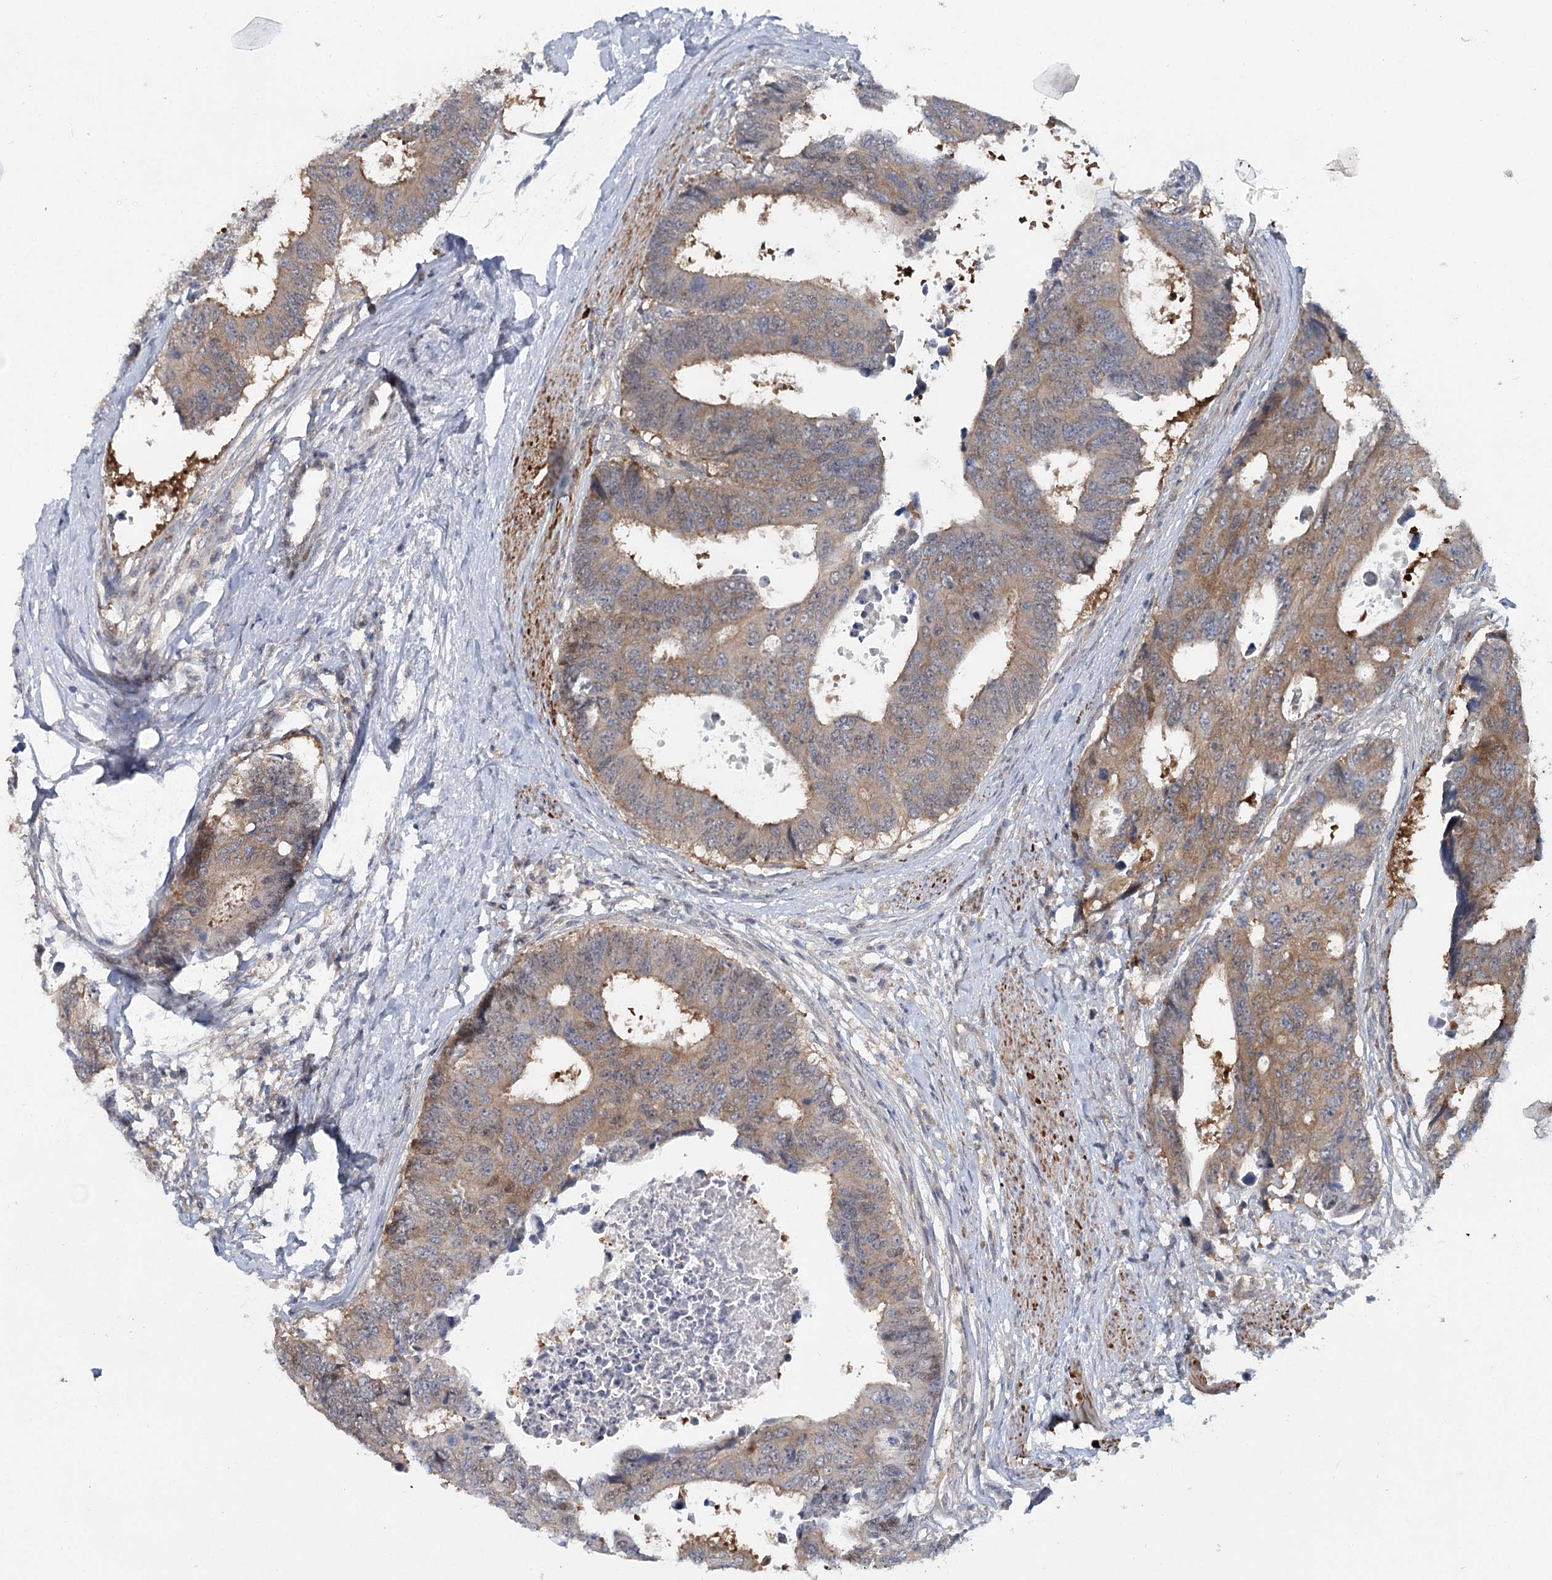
{"staining": {"intensity": "moderate", "quantity": ">75%", "location": "cytoplasmic/membranous"}, "tissue": "colorectal cancer", "cell_type": "Tumor cells", "image_type": "cancer", "snomed": [{"axis": "morphology", "description": "Adenocarcinoma, NOS"}, {"axis": "topography", "description": "Rectum"}], "caption": "DAB (3,3'-diaminobenzidine) immunohistochemical staining of human adenocarcinoma (colorectal) exhibits moderate cytoplasmic/membranous protein positivity in approximately >75% of tumor cells. (DAB (3,3'-diaminobenzidine) IHC with brightfield microscopy, high magnification).", "gene": "MAP3K13", "patient": {"sex": "male", "age": 84}}